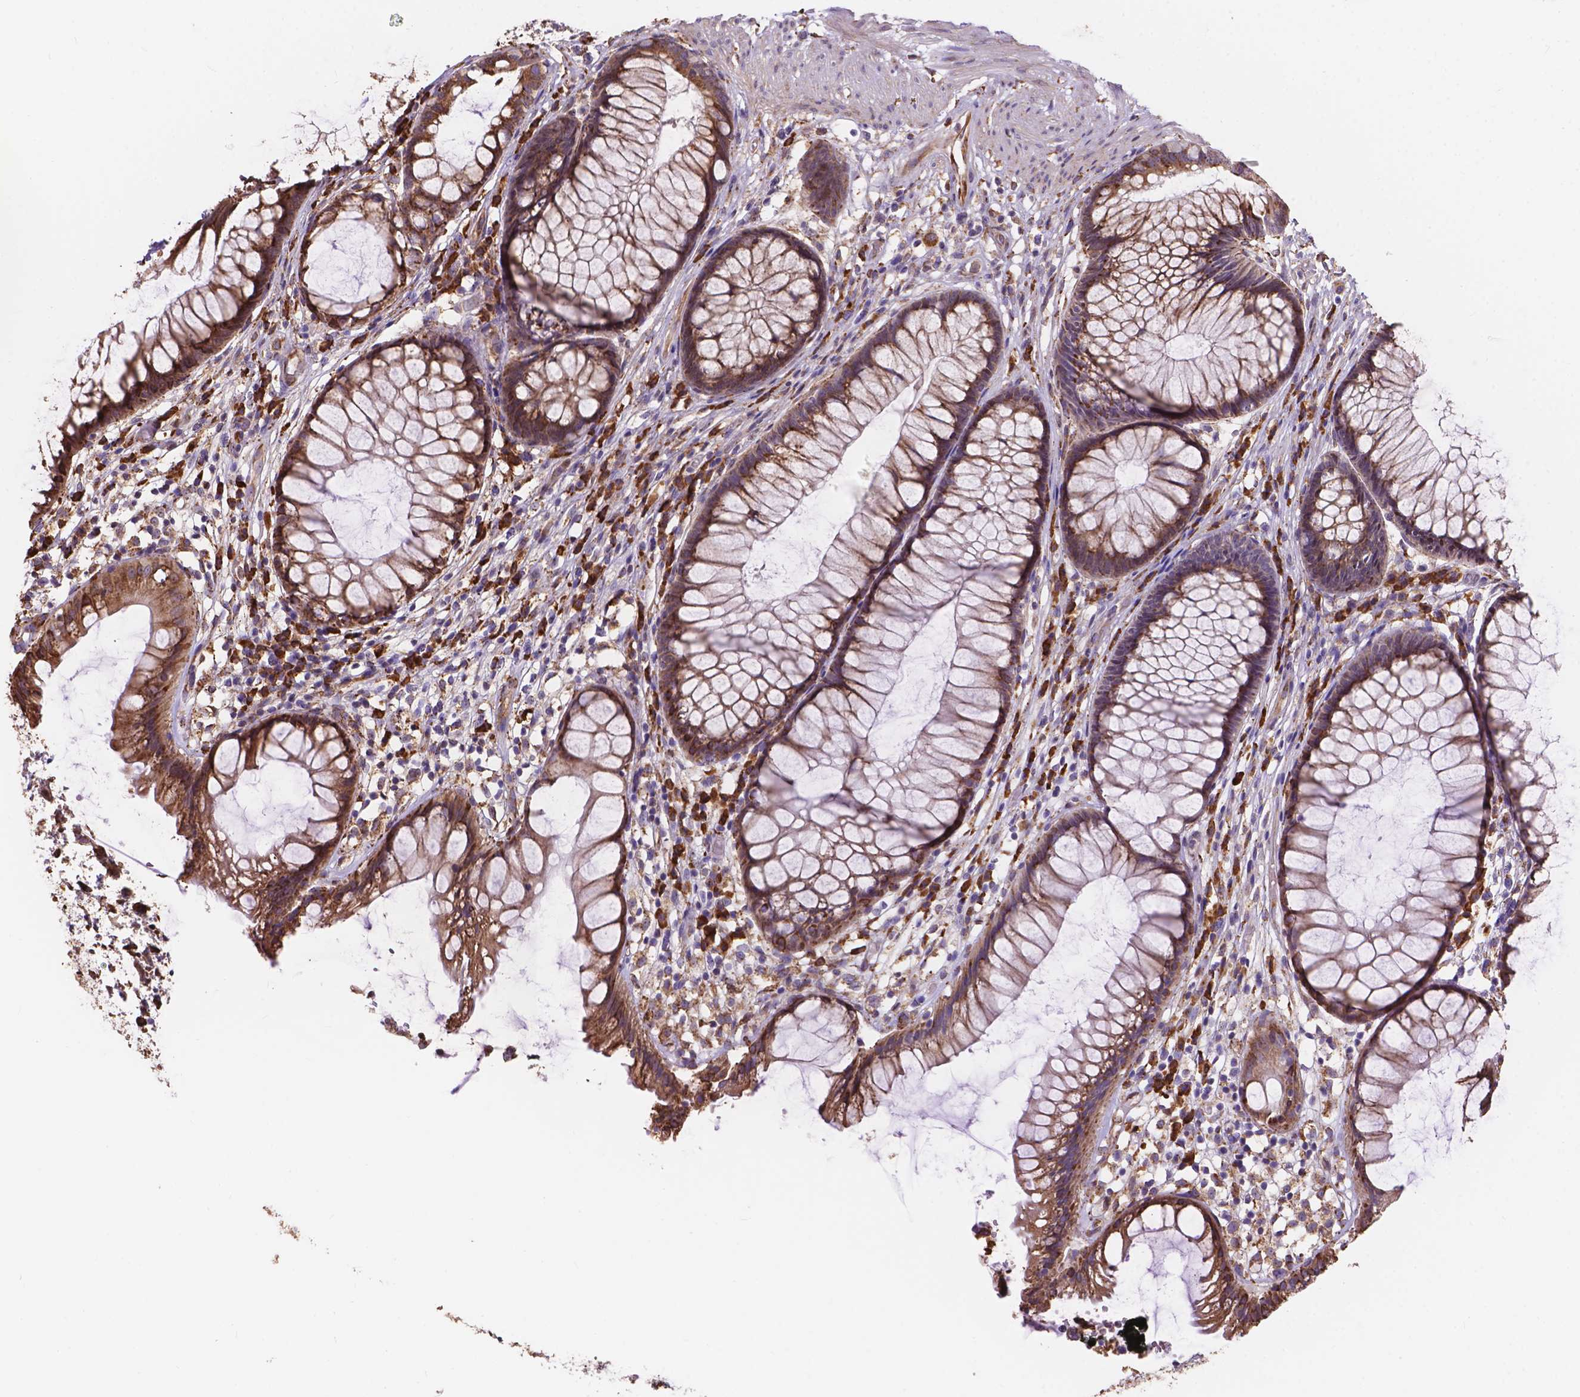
{"staining": {"intensity": "strong", "quantity": ">75%", "location": "cytoplasmic/membranous"}, "tissue": "rectum", "cell_type": "Glandular cells", "image_type": "normal", "snomed": [{"axis": "morphology", "description": "Normal tissue, NOS"}, {"axis": "topography", "description": "Smooth muscle"}, {"axis": "topography", "description": "Rectum"}], "caption": "Protein analysis of unremarkable rectum reveals strong cytoplasmic/membranous staining in about >75% of glandular cells. Using DAB (3,3'-diaminobenzidine) (brown) and hematoxylin (blue) stains, captured at high magnification using brightfield microscopy.", "gene": "IPO11", "patient": {"sex": "male", "age": 53}}